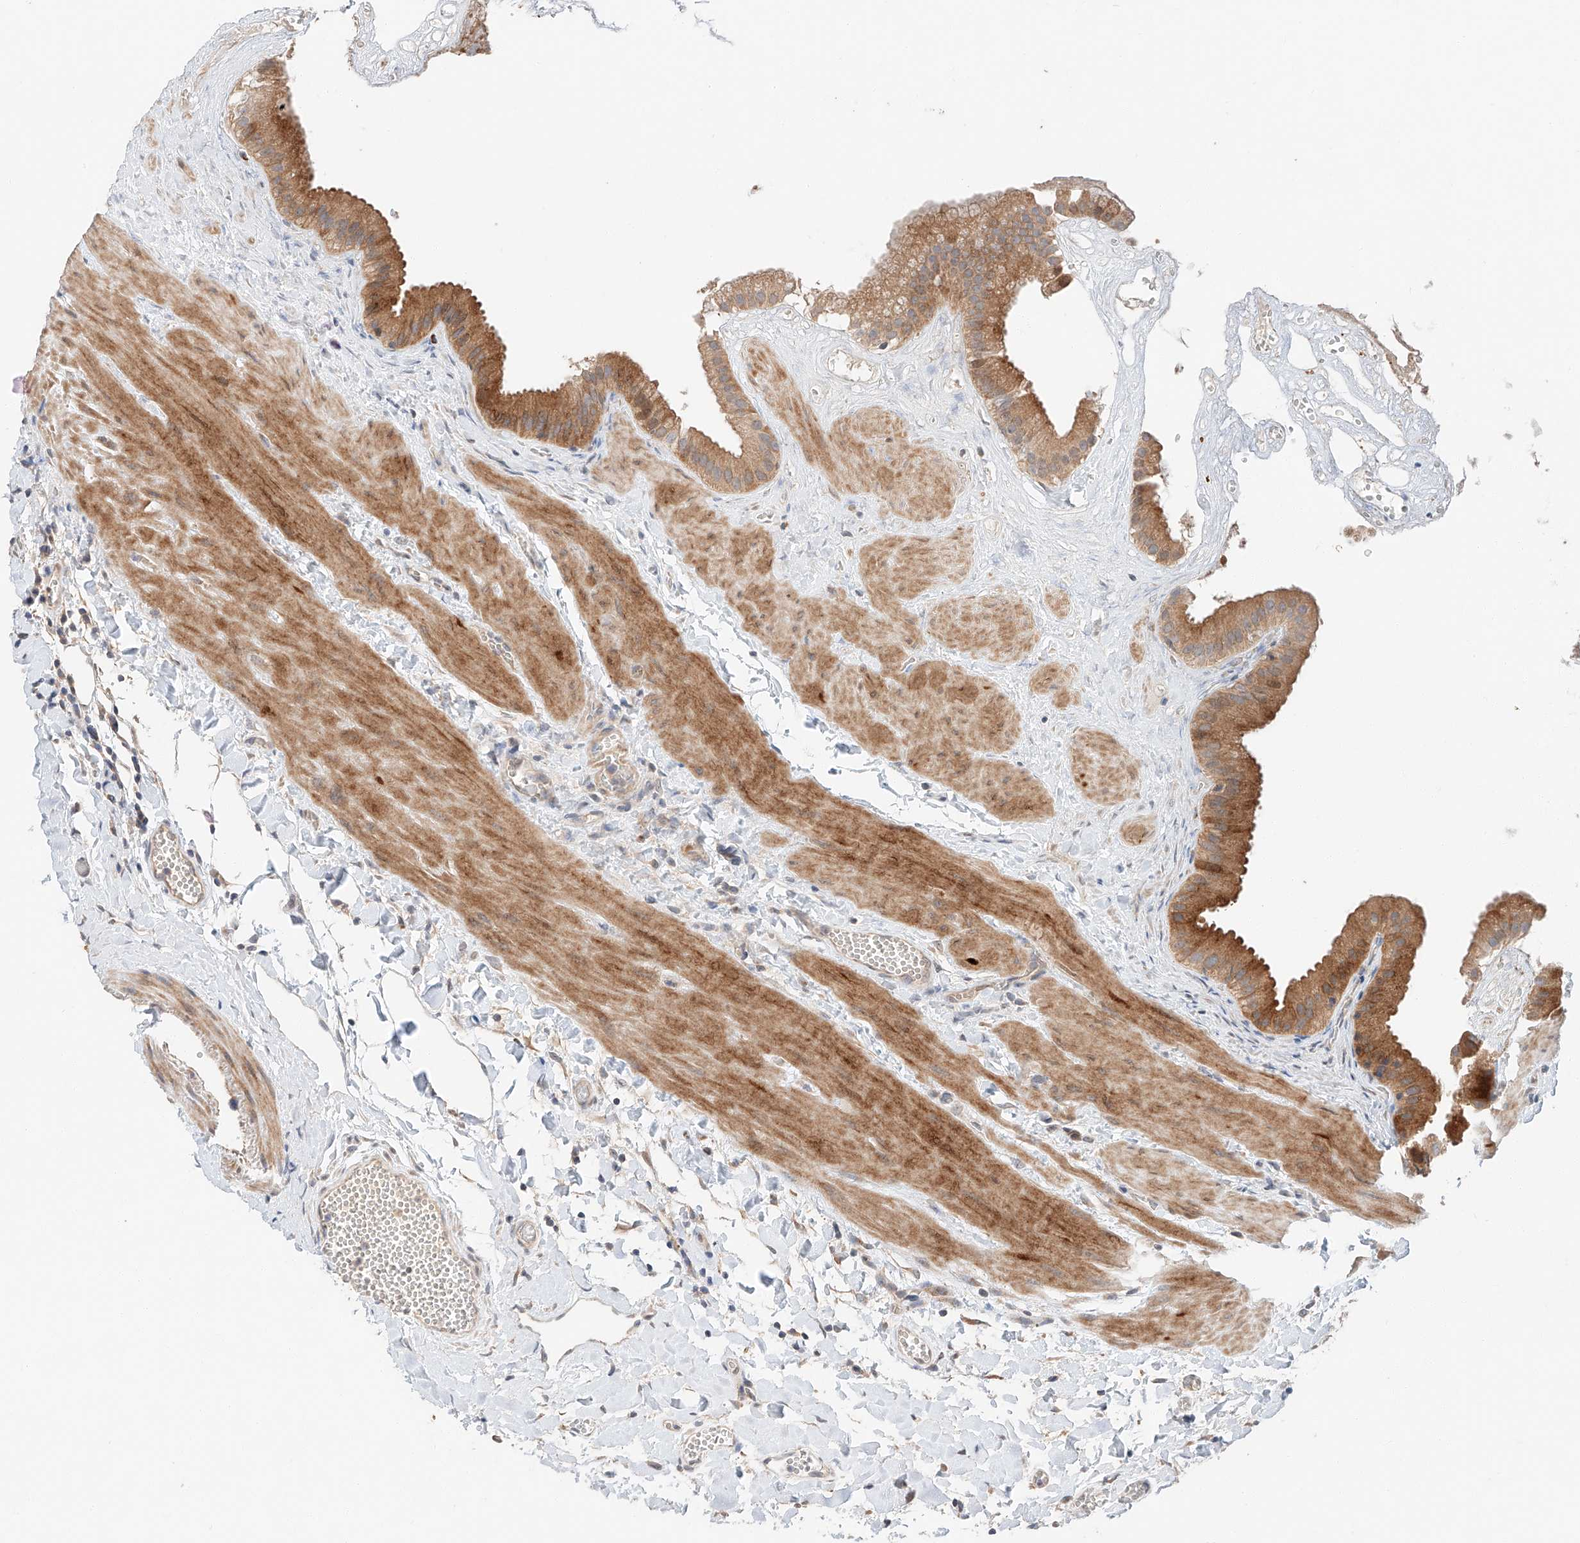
{"staining": {"intensity": "strong", "quantity": ">75%", "location": "cytoplasmic/membranous"}, "tissue": "gallbladder", "cell_type": "Glandular cells", "image_type": "normal", "snomed": [{"axis": "morphology", "description": "Normal tissue, NOS"}, {"axis": "topography", "description": "Gallbladder"}], "caption": "Immunohistochemistry (IHC) (DAB (3,3'-diaminobenzidine)) staining of unremarkable human gallbladder demonstrates strong cytoplasmic/membranous protein expression in about >75% of glandular cells.", "gene": "XPNPEP1", "patient": {"sex": "male", "age": 55}}